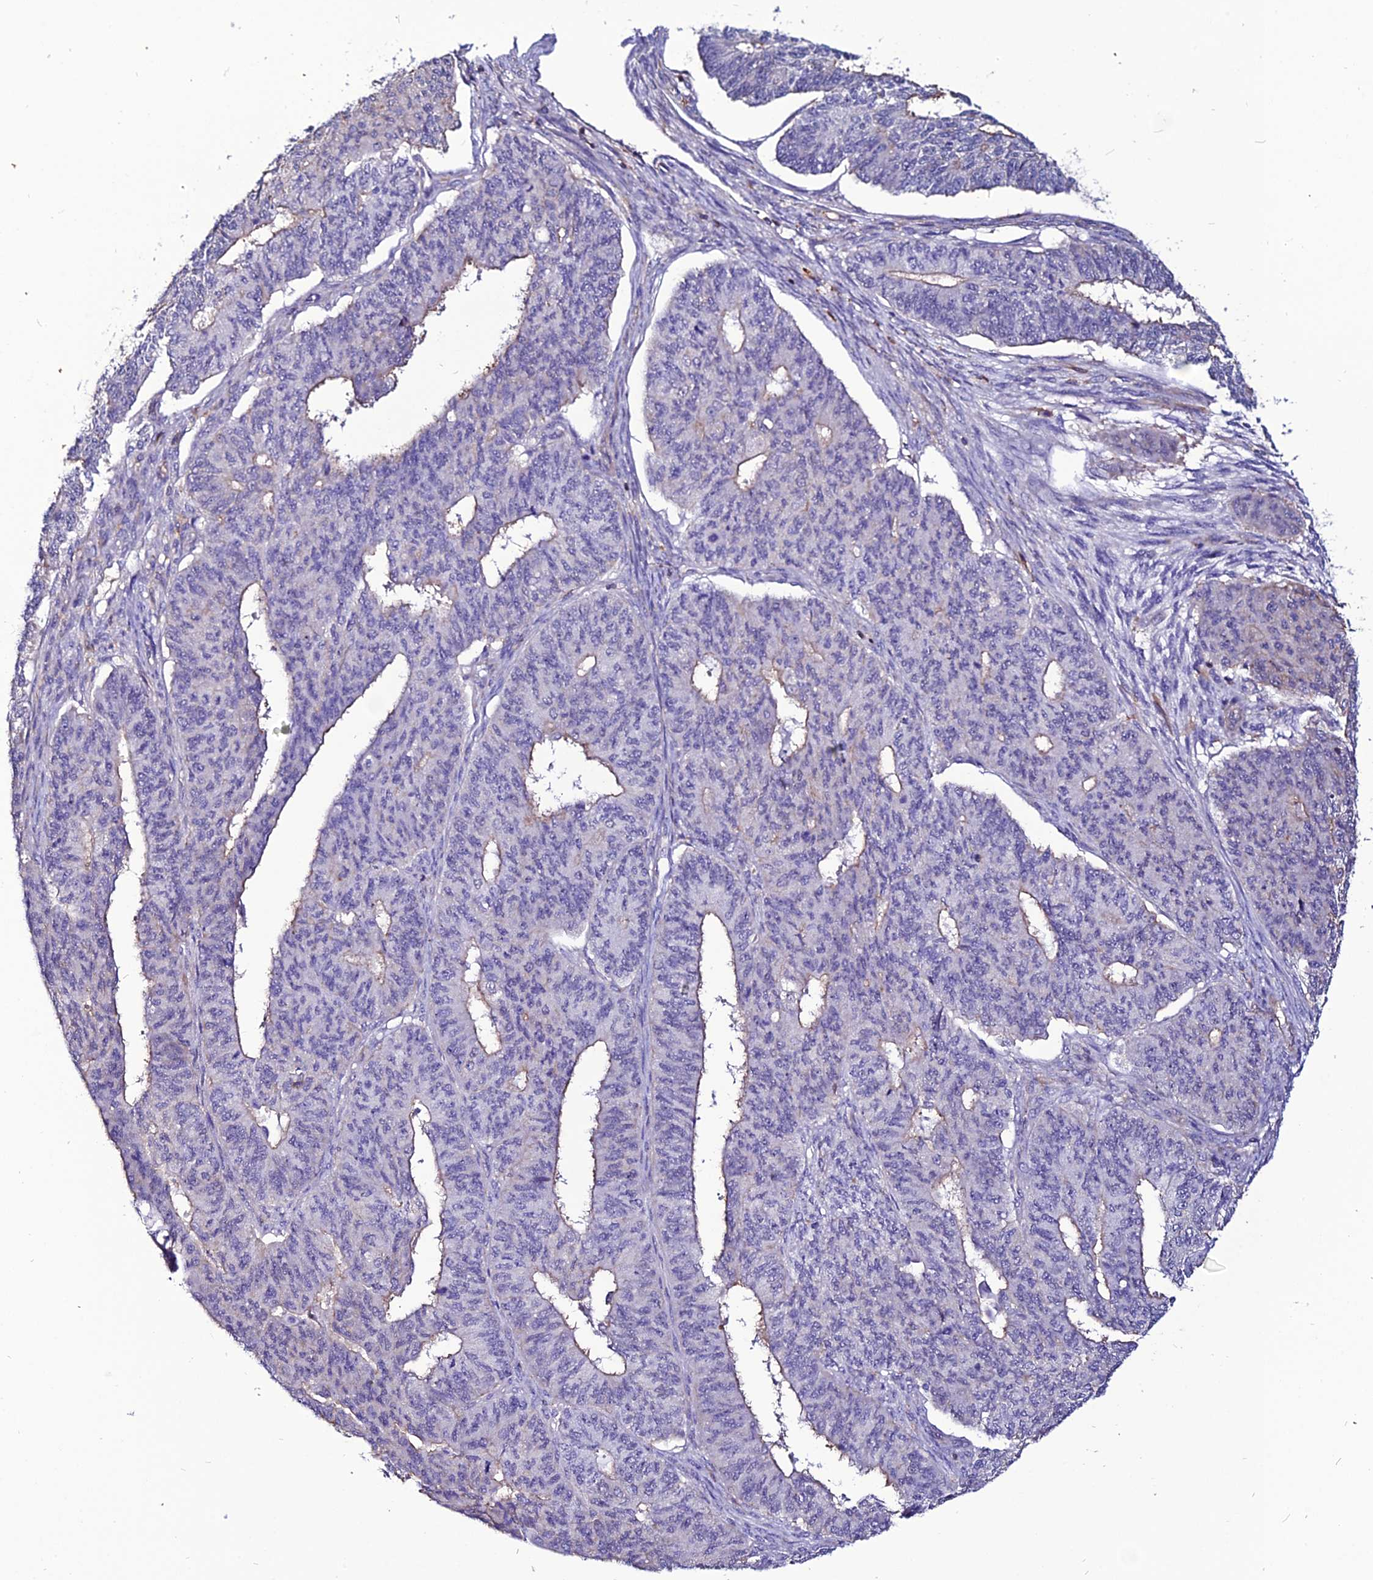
{"staining": {"intensity": "negative", "quantity": "none", "location": "none"}, "tissue": "endometrial cancer", "cell_type": "Tumor cells", "image_type": "cancer", "snomed": [{"axis": "morphology", "description": "Adenocarcinoma, NOS"}, {"axis": "topography", "description": "Endometrium"}], "caption": "The immunohistochemistry histopathology image has no significant expression in tumor cells of adenocarcinoma (endometrial) tissue.", "gene": "USP17L15", "patient": {"sex": "female", "age": 32}}